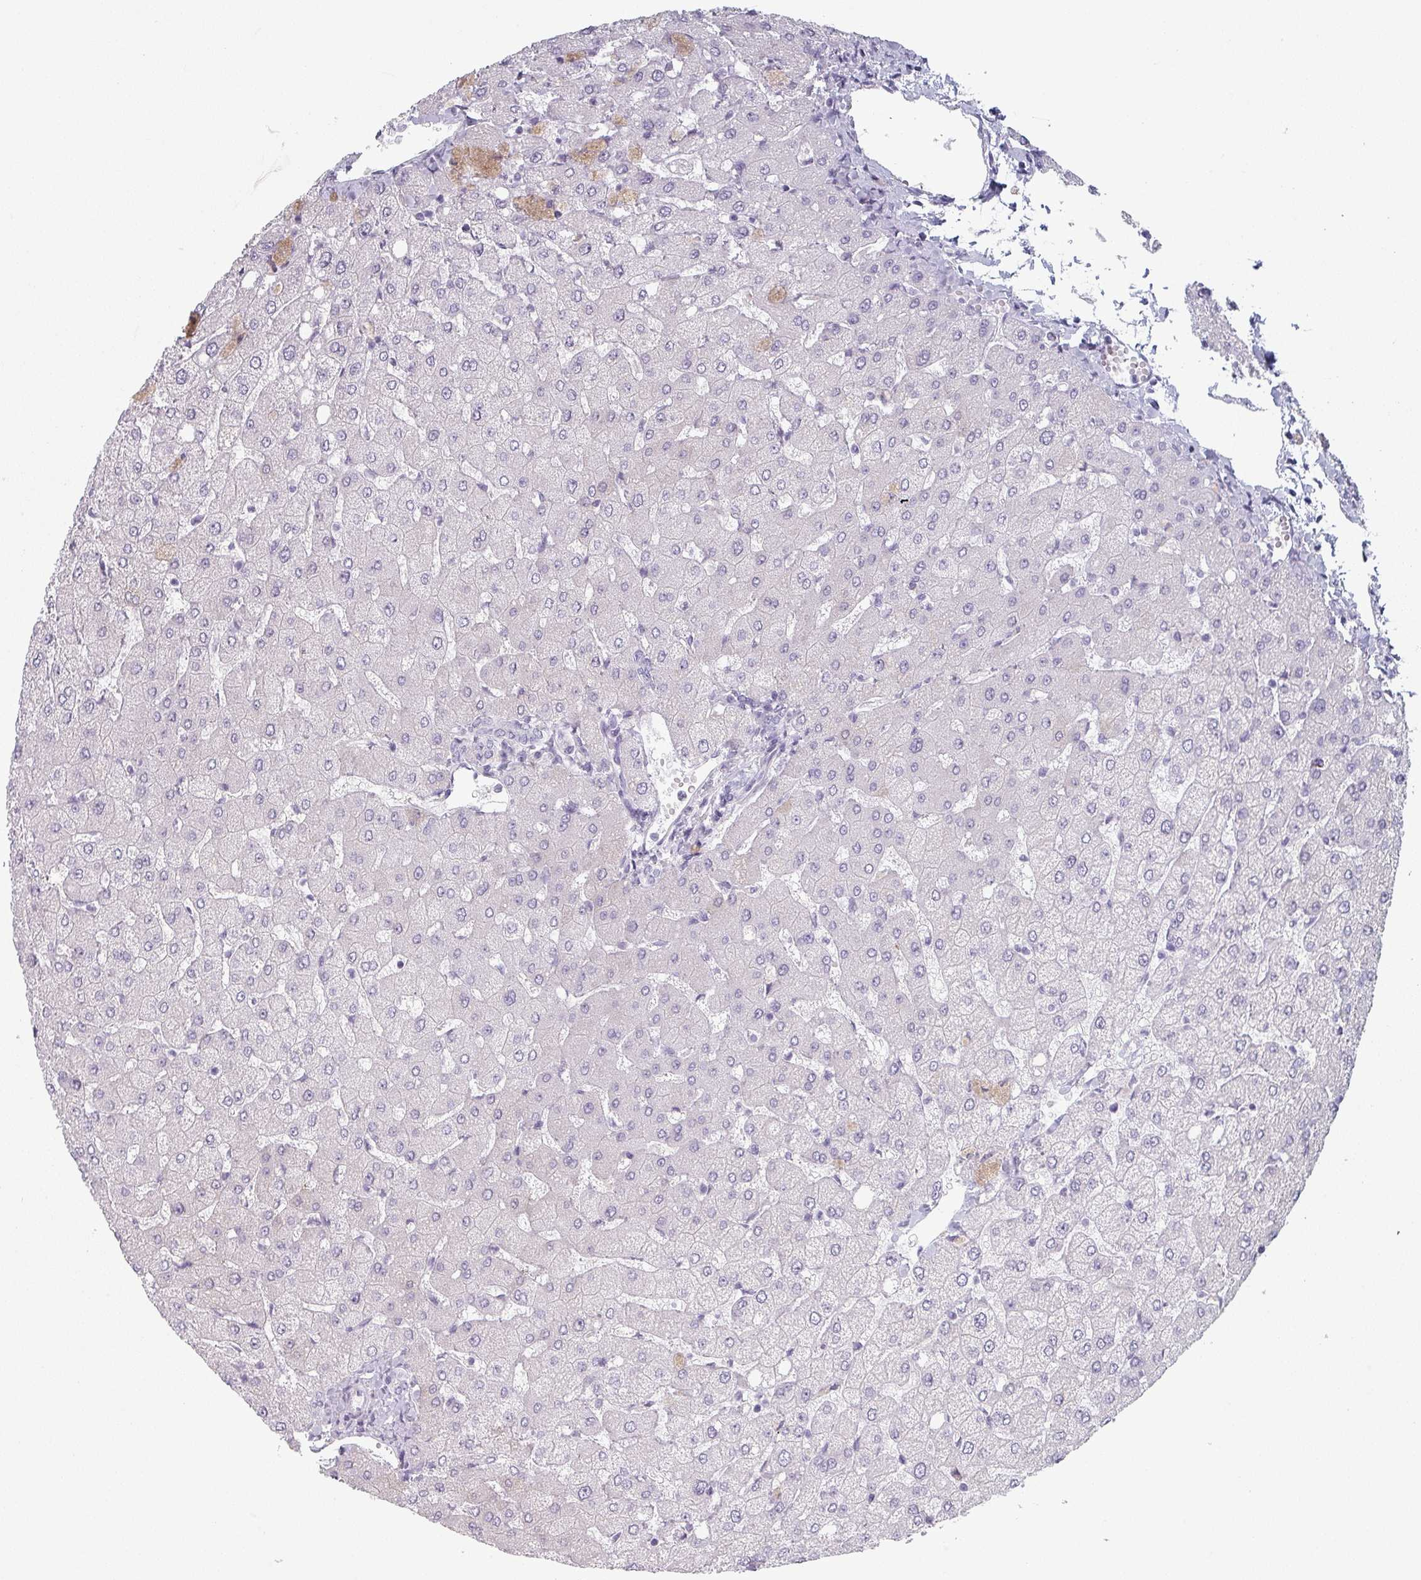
{"staining": {"intensity": "negative", "quantity": "none", "location": "none"}, "tissue": "liver", "cell_type": "Cholangiocytes", "image_type": "normal", "snomed": [{"axis": "morphology", "description": "Normal tissue, NOS"}, {"axis": "topography", "description": "Liver"}], "caption": "Protein analysis of normal liver exhibits no significant positivity in cholangiocytes.", "gene": "SLC35G2", "patient": {"sex": "female", "age": 54}}